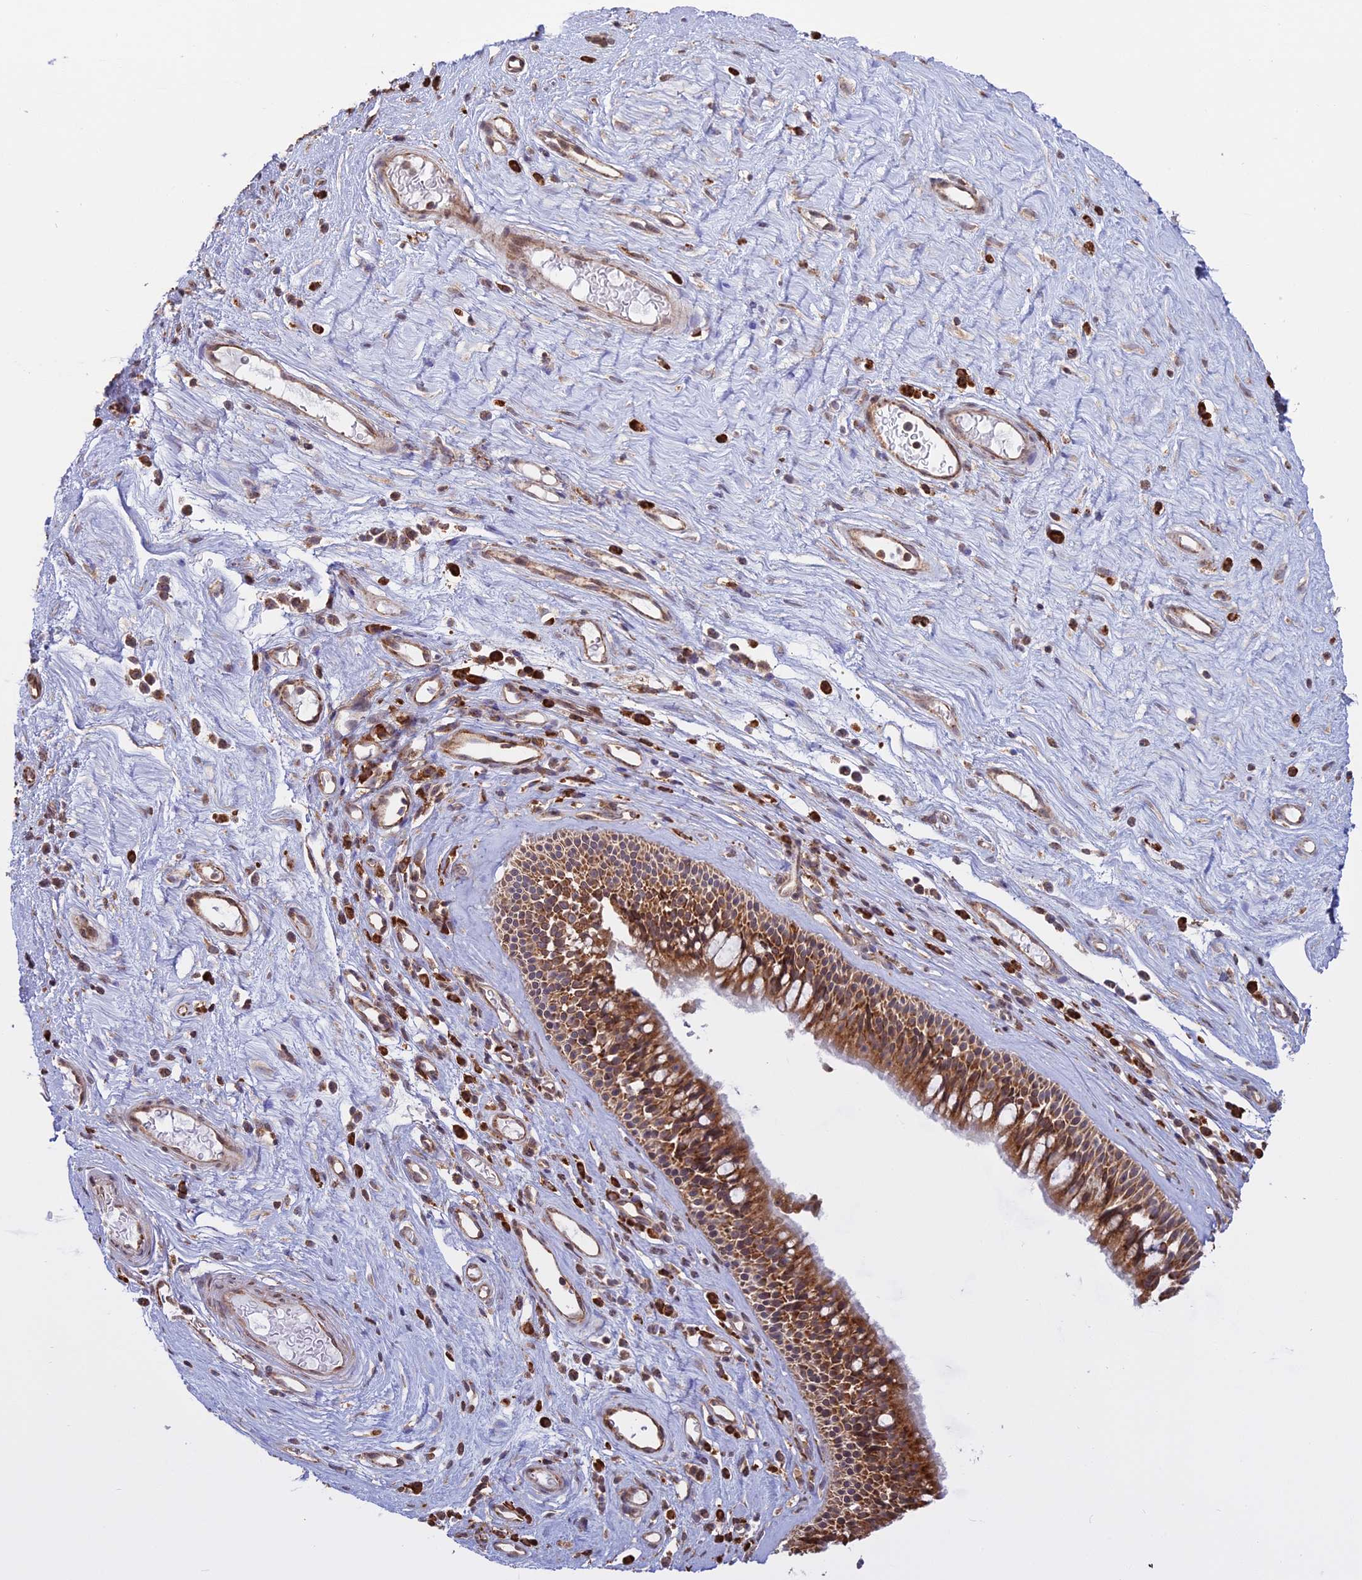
{"staining": {"intensity": "strong", "quantity": ">75%", "location": "cytoplasmic/membranous"}, "tissue": "nasopharynx", "cell_type": "Respiratory epithelial cells", "image_type": "normal", "snomed": [{"axis": "morphology", "description": "Normal tissue, NOS"}, {"axis": "morphology", "description": "Inflammation, NOS"}, {"axis": "morphology", "description": "Malignant melanoma, Metastatic site"}, {"axis": "topography", "description": "Nasopharynx"}], "caption": "Immunohistochemistry (IHC) photomicrograph of benign nasopharynx: nasopharynx stained using IHC shows high levels of strong protein expression localized specifically in the cytoplasmic/membranous of respiratory epithelial cells, appearing as a cytoplasmic/membranous brown color.", "gene": "RPL26", "patient": {"sex": "male", "age": 70}}